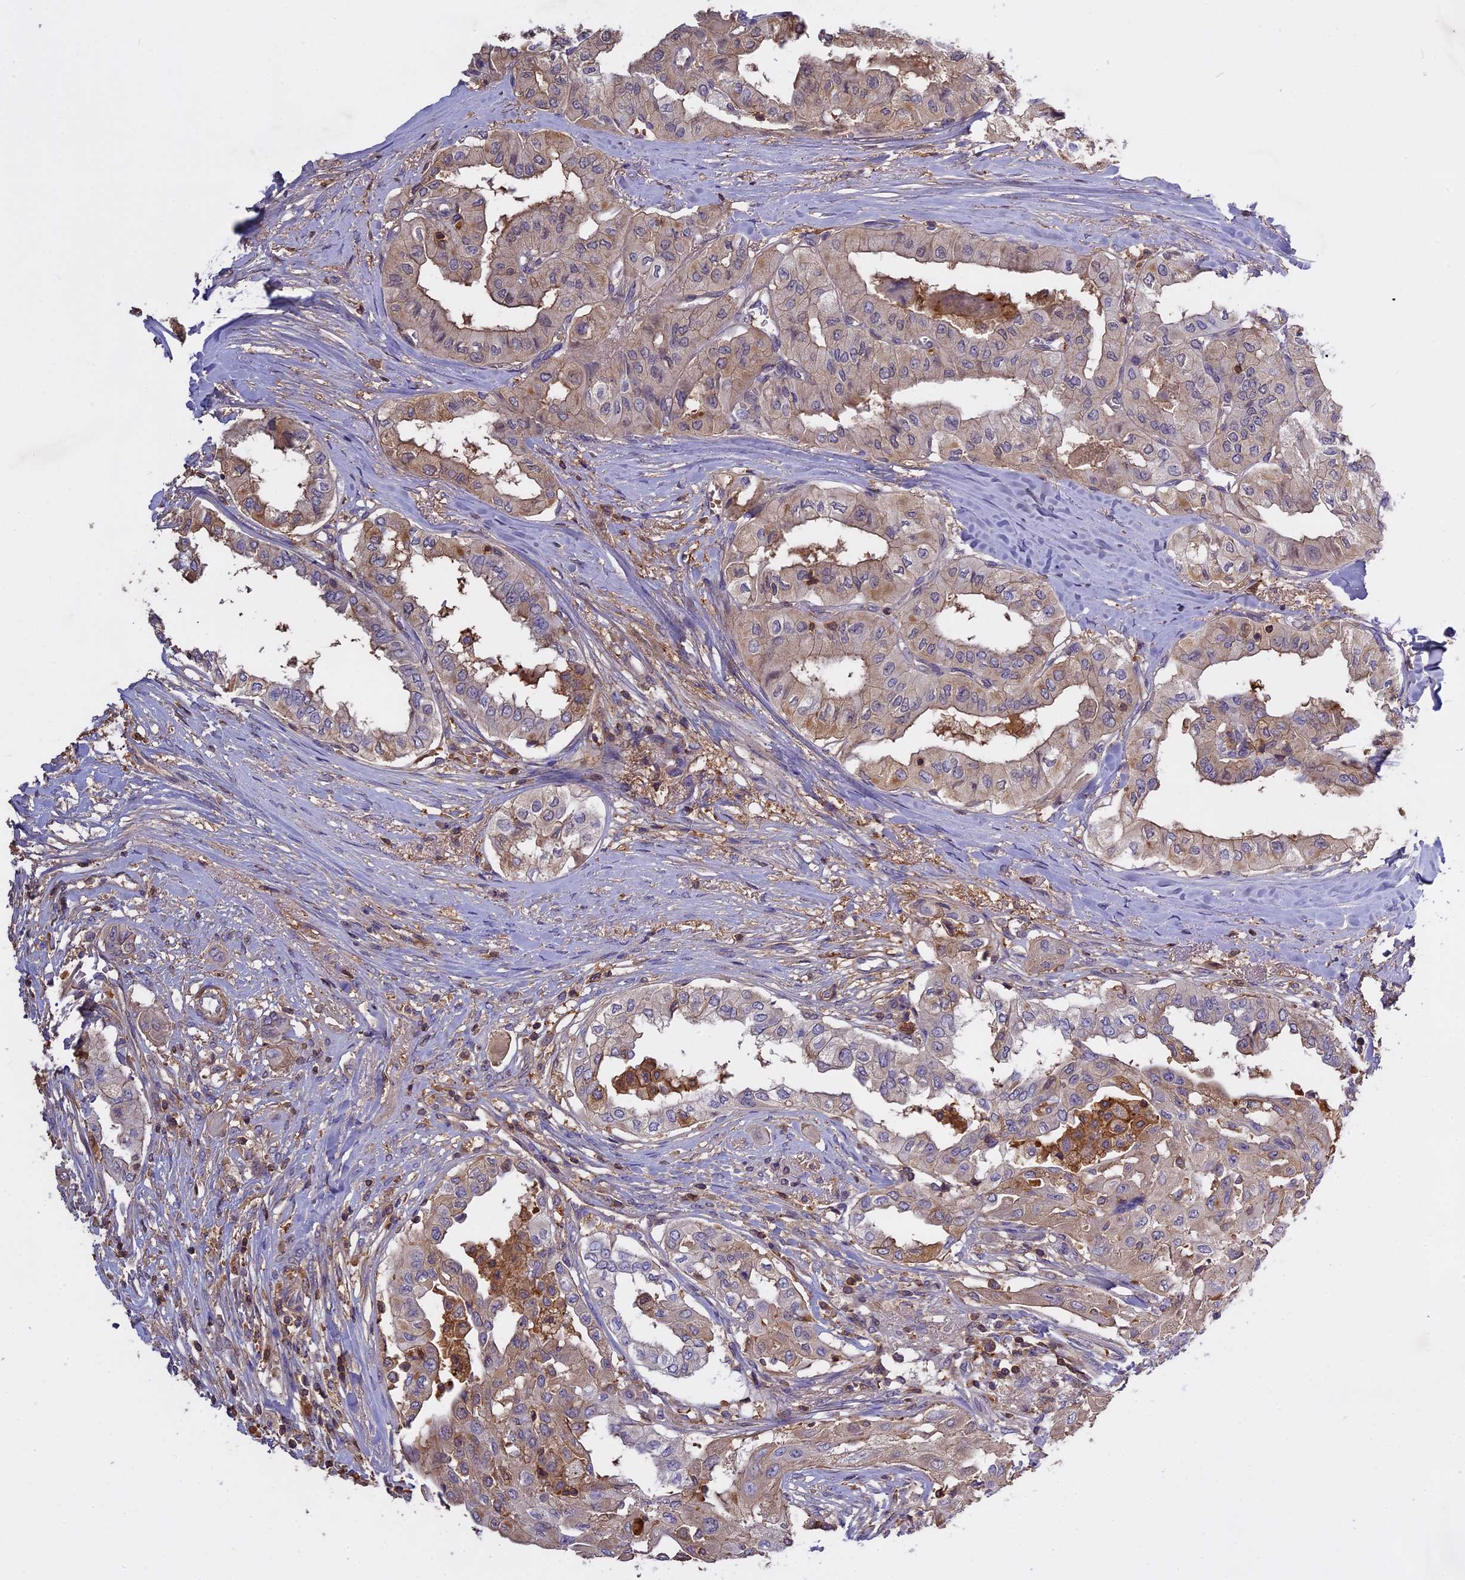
{"staining": {"intensity": "weak", "quantity": "25%-75%", "location": "cytoplasmic/membranous"}, "tissue": "thyroid cancer", "cell_type": "Tumor cells", "image_type": "cancer", "snomed": [{"axis": "morphology", "description": "Papillary adenocarcinoma, NOS"}, {"axis": "topography", "description": "Thyroid gland"}], "caption": "Immunohistochemical staining of human thyroid cancer displays low levels of weak cytoplasmic/membranous protein staining in about 25%-75% of tumor cells. (DAB (3,3'-diaminobenzidine) IHC, brown staining for protein, blue staining for nuclei).", "gene": "CFAP119", "patient": {"sex": "female", "age": 59}}